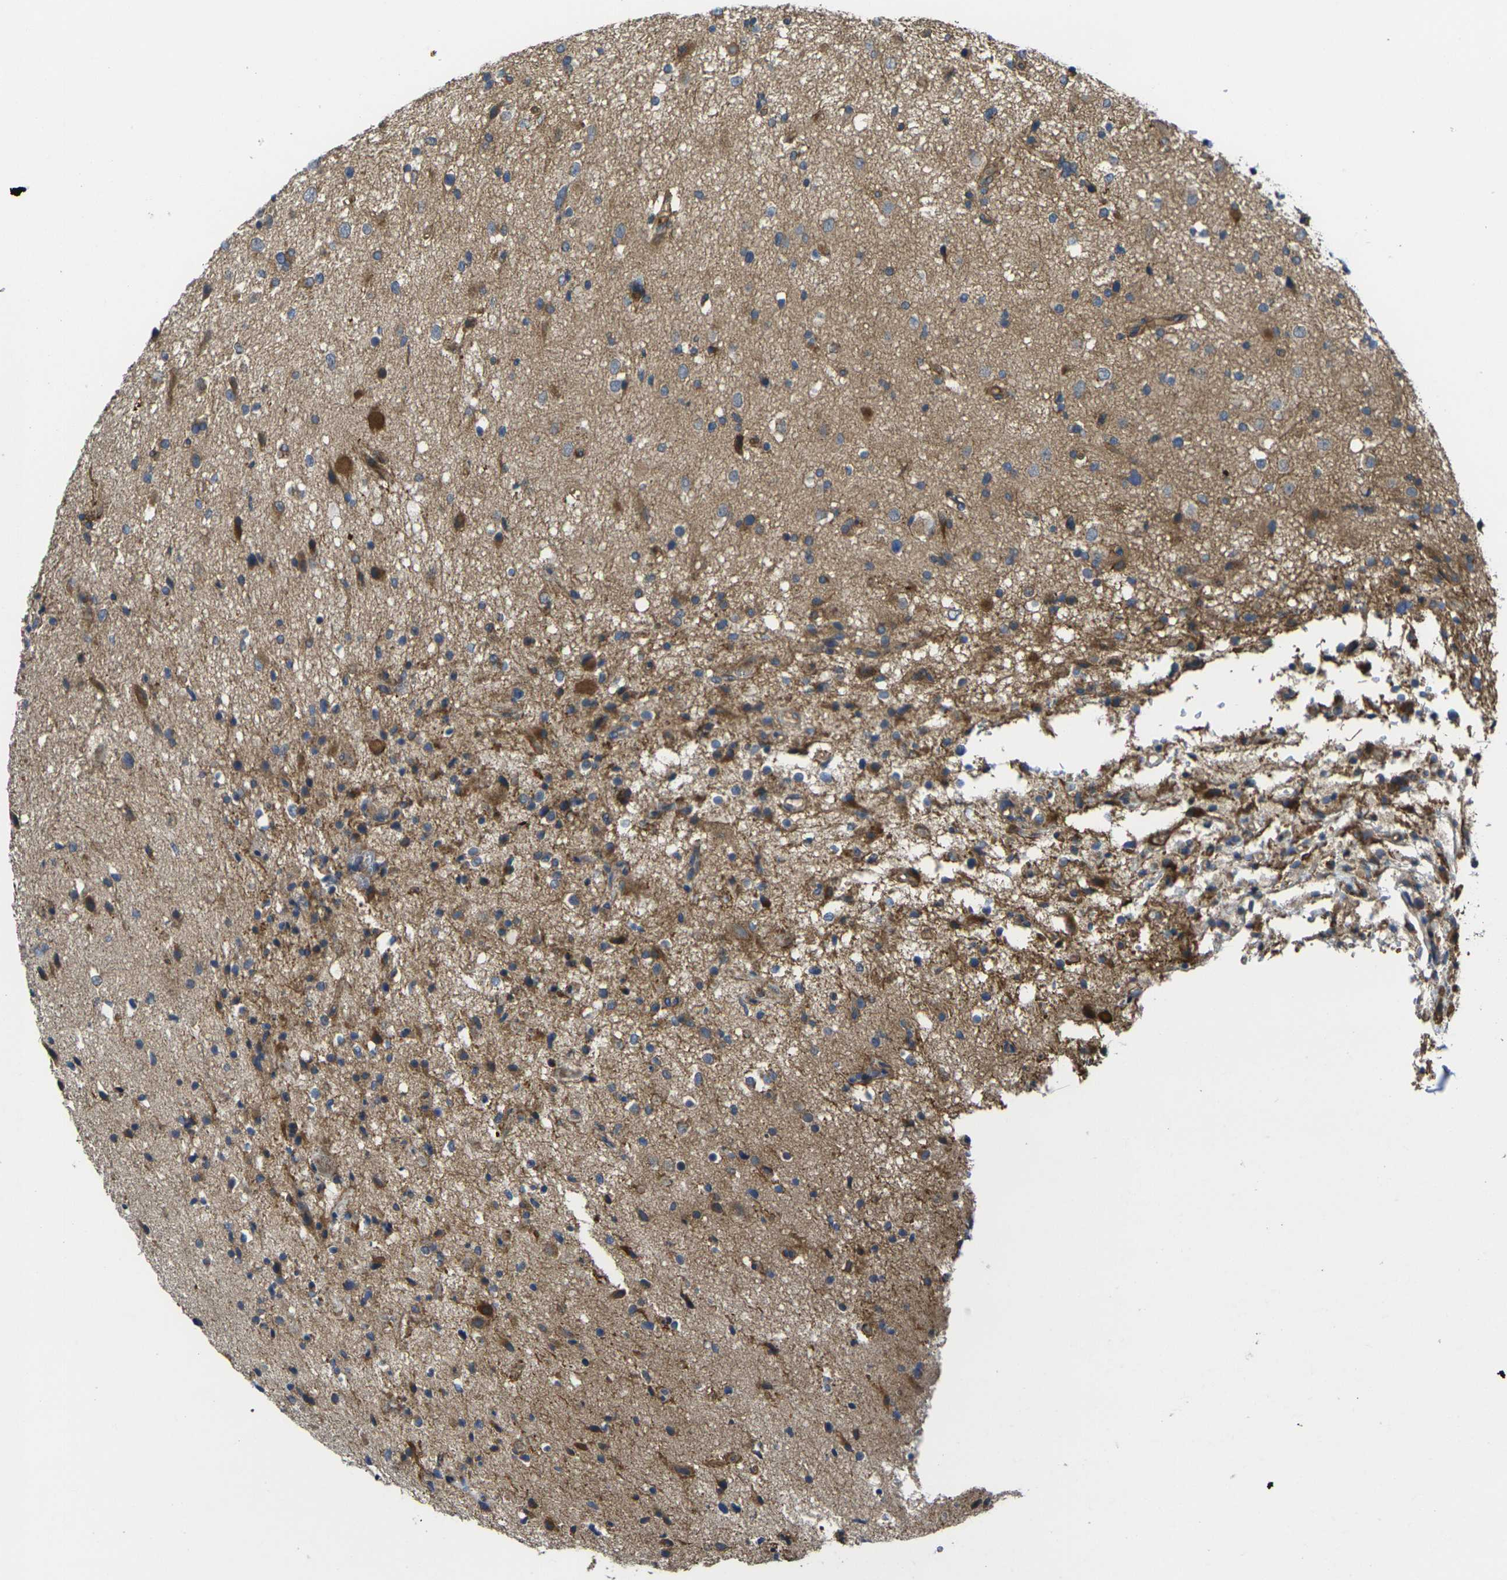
{"staining": {"intensity": "moderate", "quantity": "25%-75%", "location": "cytoplasmic/membranous"}, "tissue": "glioma", "cell_type": "Tumor cells", "image_type": "cancer", "snomed": [{"axis": "morphology", "description": "Glioma, malignant, High grade"}, {"axis": "topography", "description": "Brain"}], "caption": "High-grade glioma (malignant) stained for a protein (brown) displays moderate cytoplasmic/membranous positive staining in about 25%-75% of tumor cells.", "gene": "FZD1", "patient": {"sex": "male", "age": 33}}